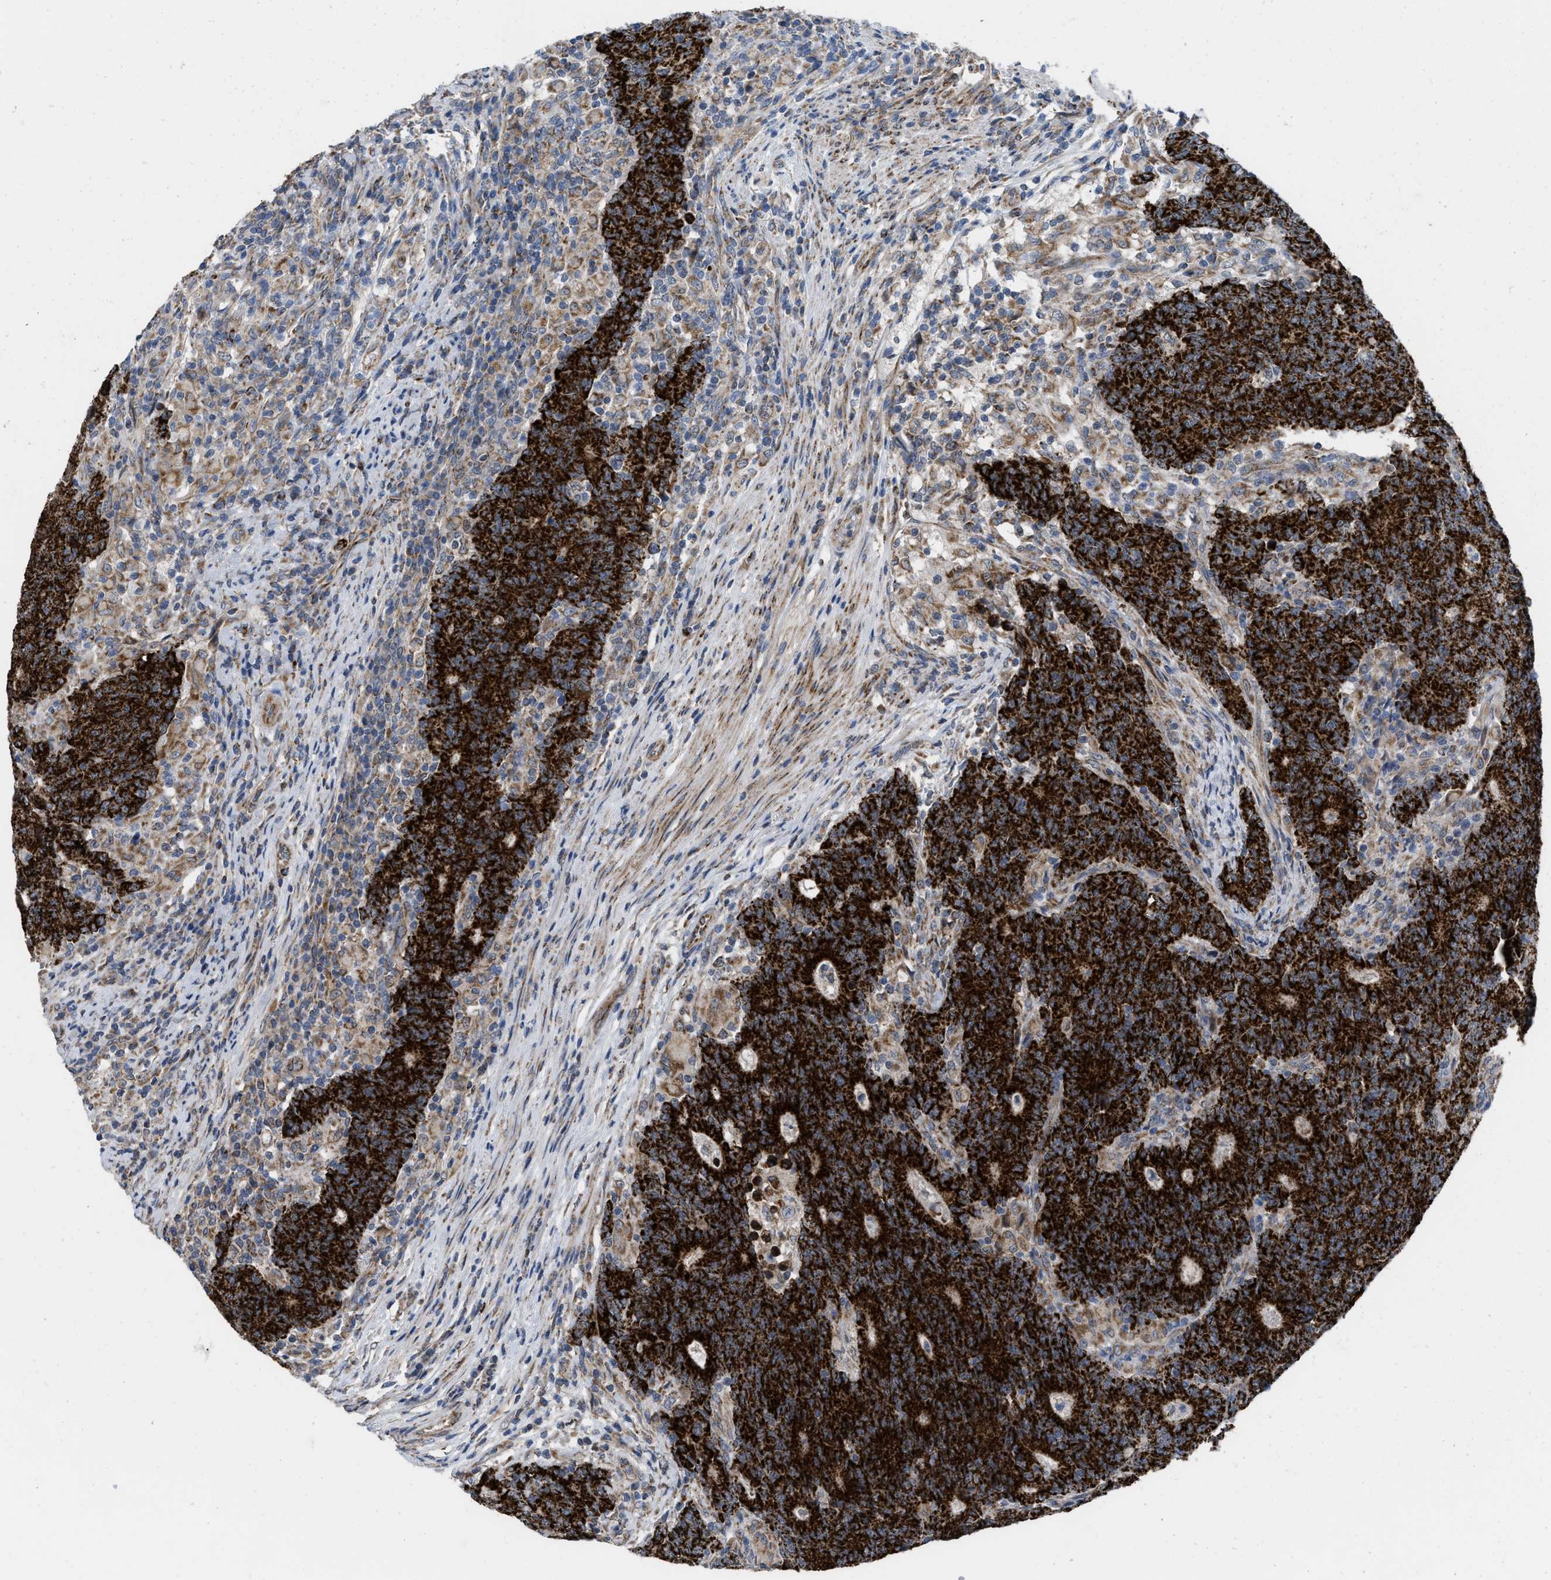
{"staining": {"intensity": "strong", "quantity": ">75%", "location": "cytoplasmic/membranous"}, "tissue": "colorectal cancer", "cell_type": "Tumor cells", "image_type": "cancer", "snomed": [{"axis": "morphology", "description": "Normal tissue, NOS"}, {"axis": "morphology", "description": "Adenocarcinoma, NOS"}, {"axis": "topography", "description": "Colon"}], "caption": "The image displays immunohistochemical staining of colorectal adenocarcinoma. There is strong cytoplasmic/membranous positivity is present in approximately >75% of tumor cells.", "gene": "AKAP1", "patient": {"sex": "female", "age": 75}}